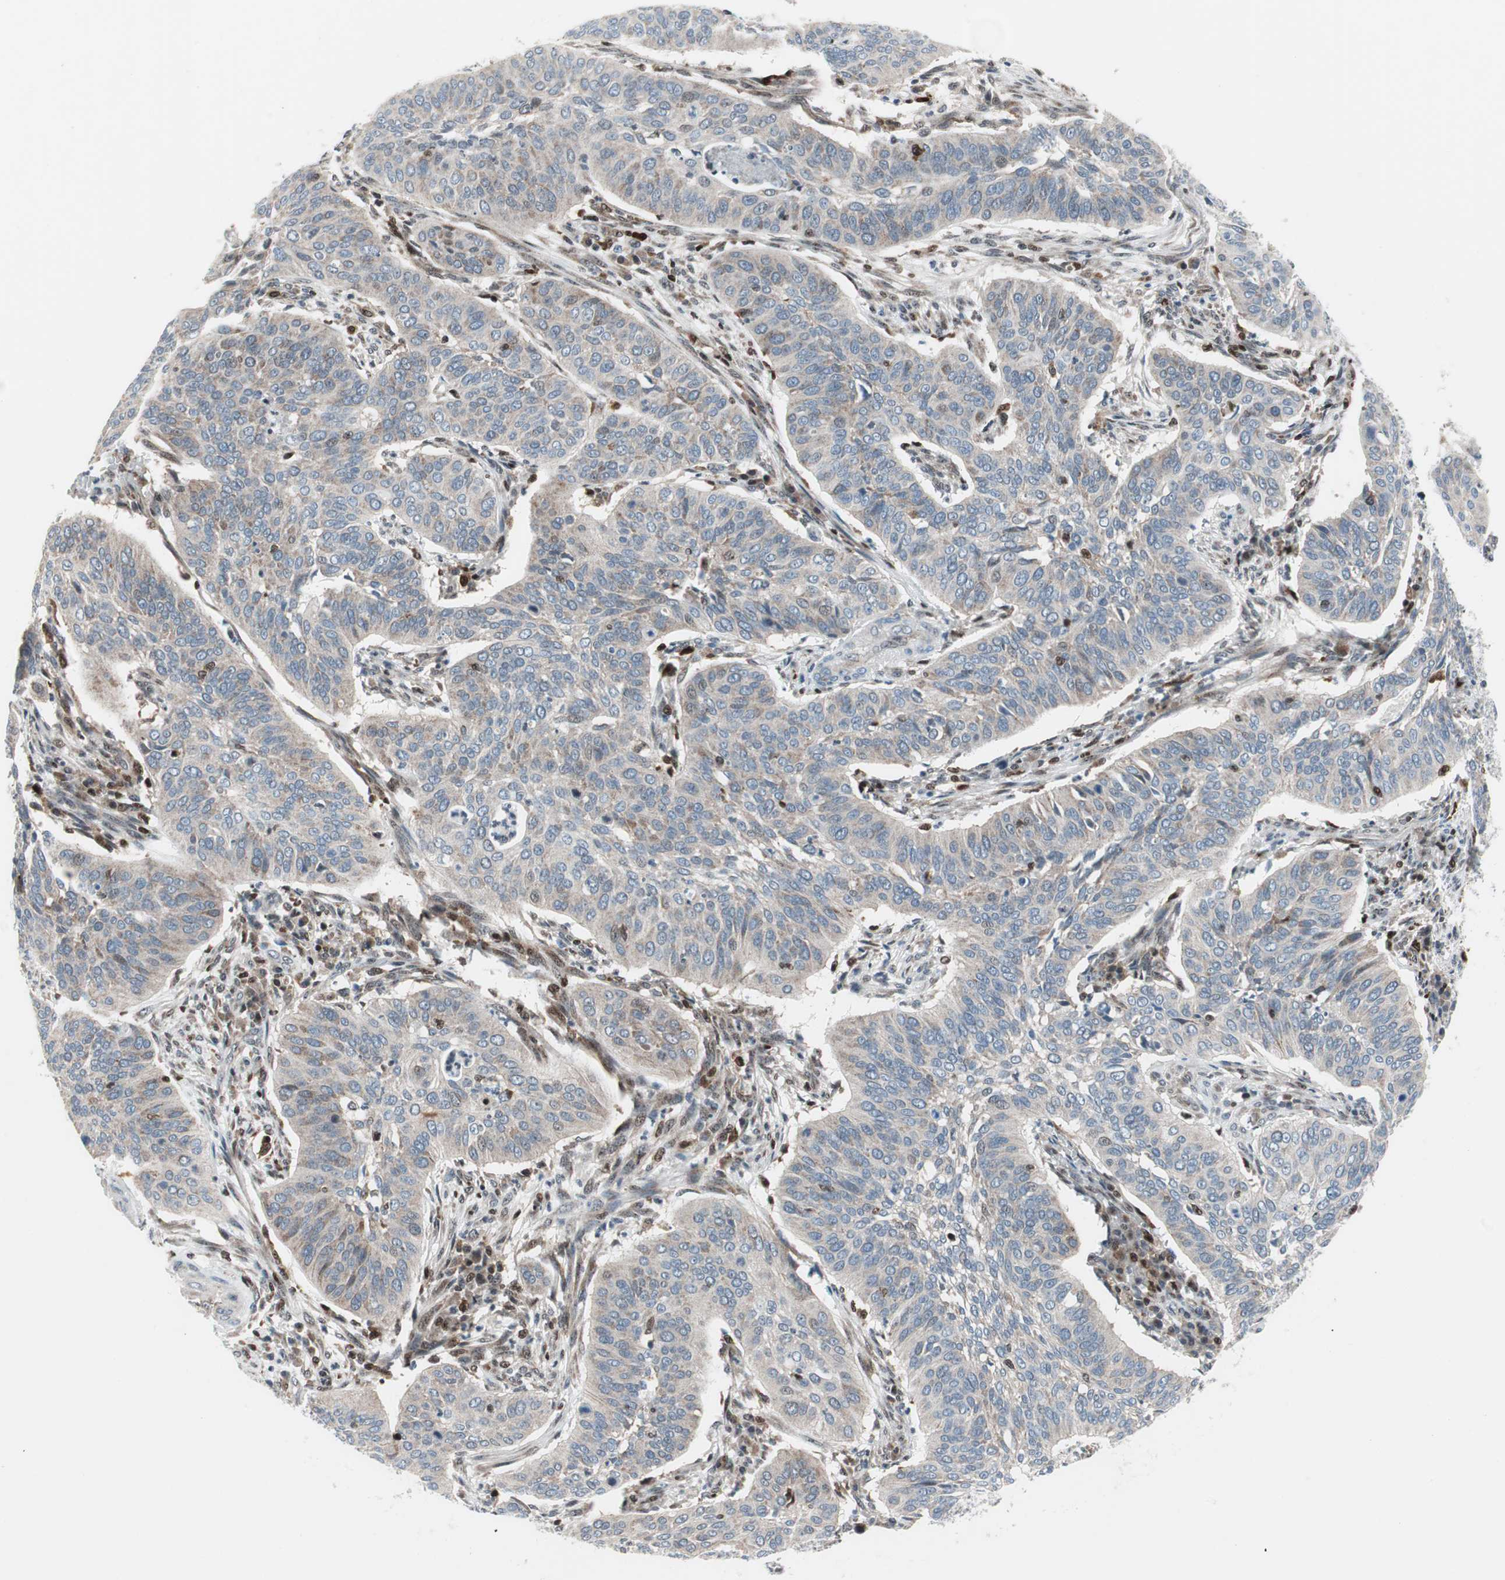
{"staining": {"intensity": "negative", "quantity": "none", "location": "none"}, "tissue": "cervical cancer", "cell_type": "Tumor cells", "image_type": "cancer", "snomed": [{"axis": "morphology", "description": "Squamous cell carcinoma, NOS"}, {"axis": "topography", "description": "Cervix"}], "caption": "The histopathology image demonstrates no staining of tumor cells in cervical cancer (squamous cell carcinoma).", "gene": "RGS10", "patient": {"sex": "female", "age": 39}}